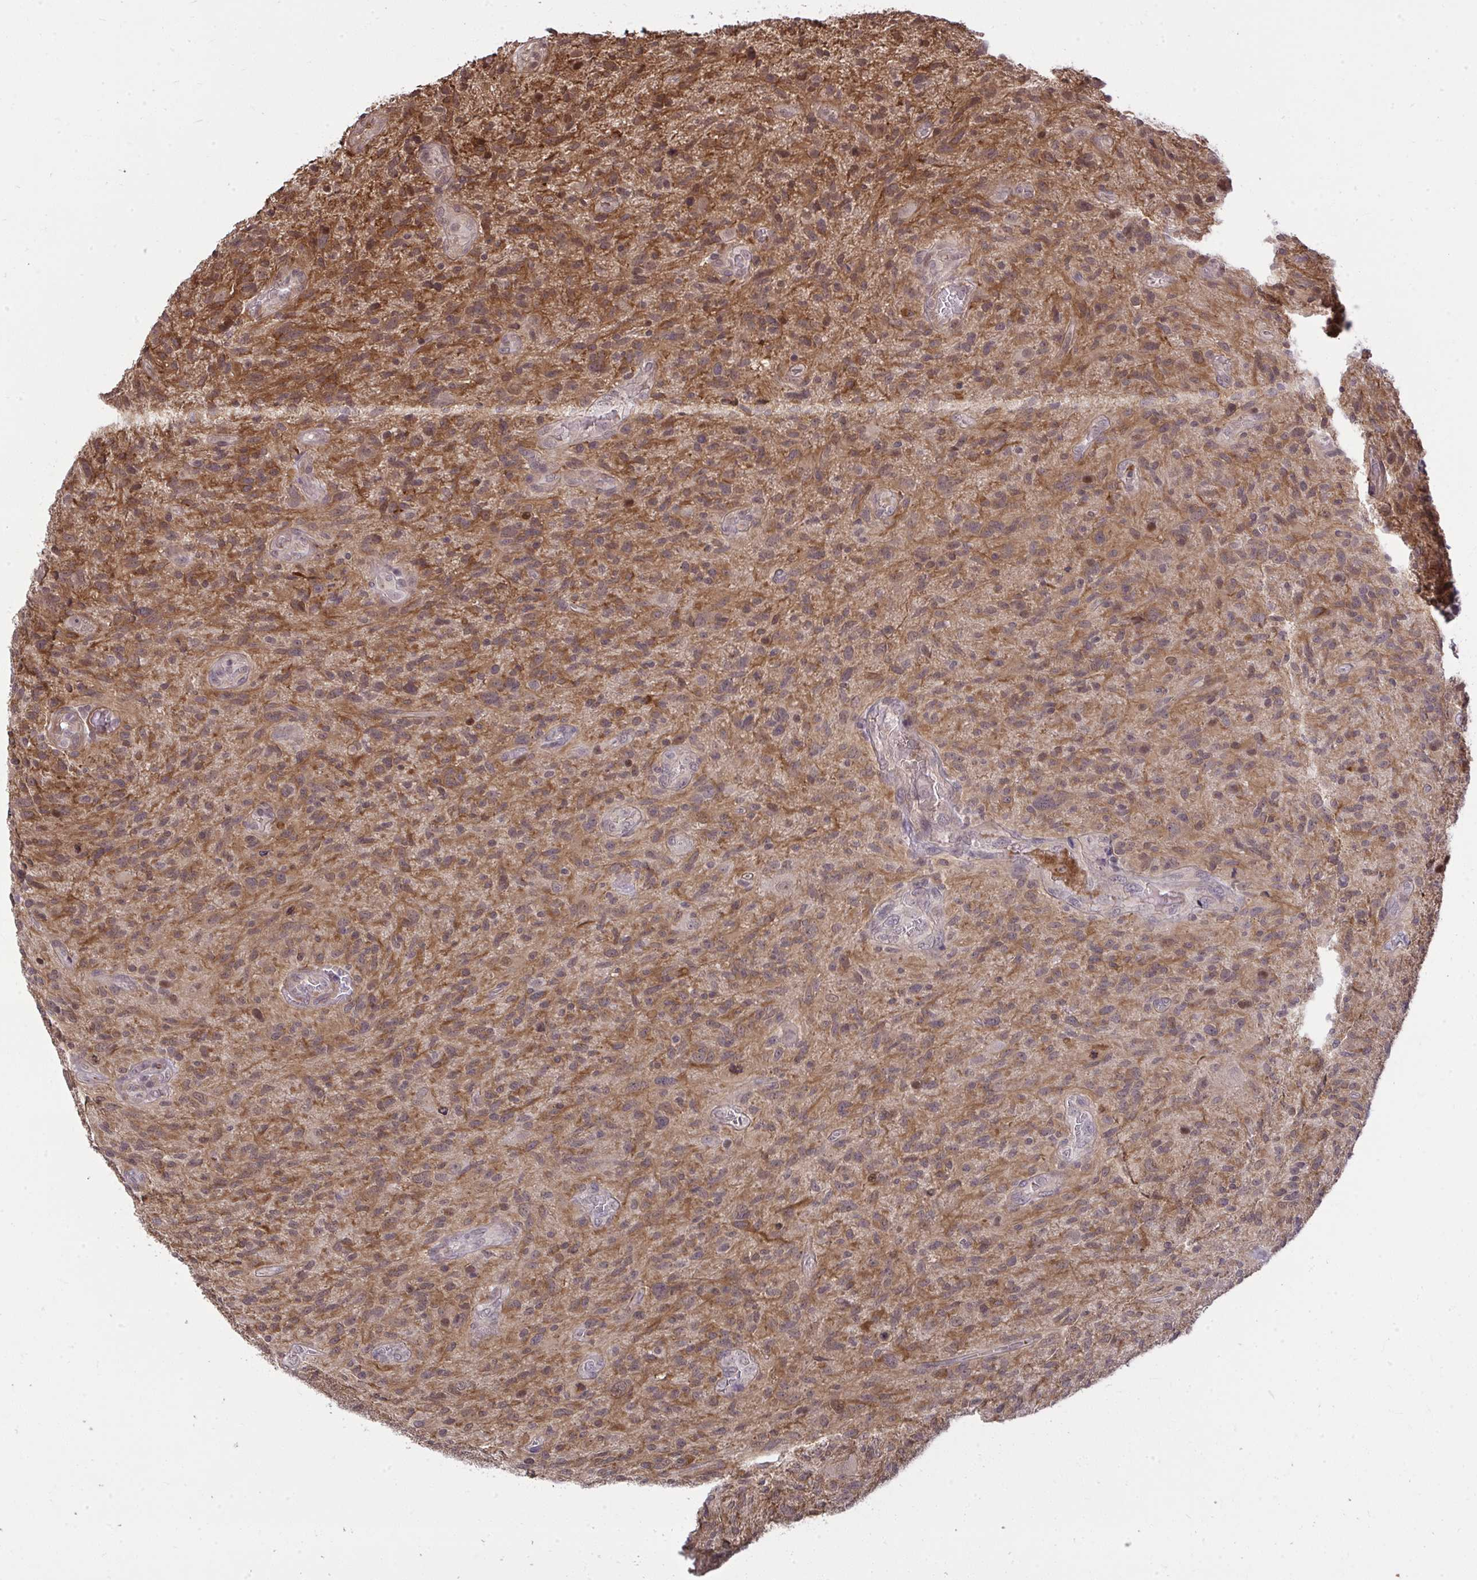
{"staining": {"intensity": "moderate", "quantity": ">75%", "location": "cytoplasmic/membranous,nuclear"}, "tissue": "glioma", "cell_type": "Tumor cells", "image_type": "cancer", "snomed": [{"axis": "morphology", "description": "Glioma, malignant, High grade"}, {"axis": "topography", "description": "Brain"}], "caption": "There is medium levels of moderate cytoplasmic/membranous and nuclear staining in tumor cells of glioma, as demonstrated by immunohistochemical staining (brown color).", "gene": "ZSCAN9", "patient": {"sex": "male", "age": 75}}